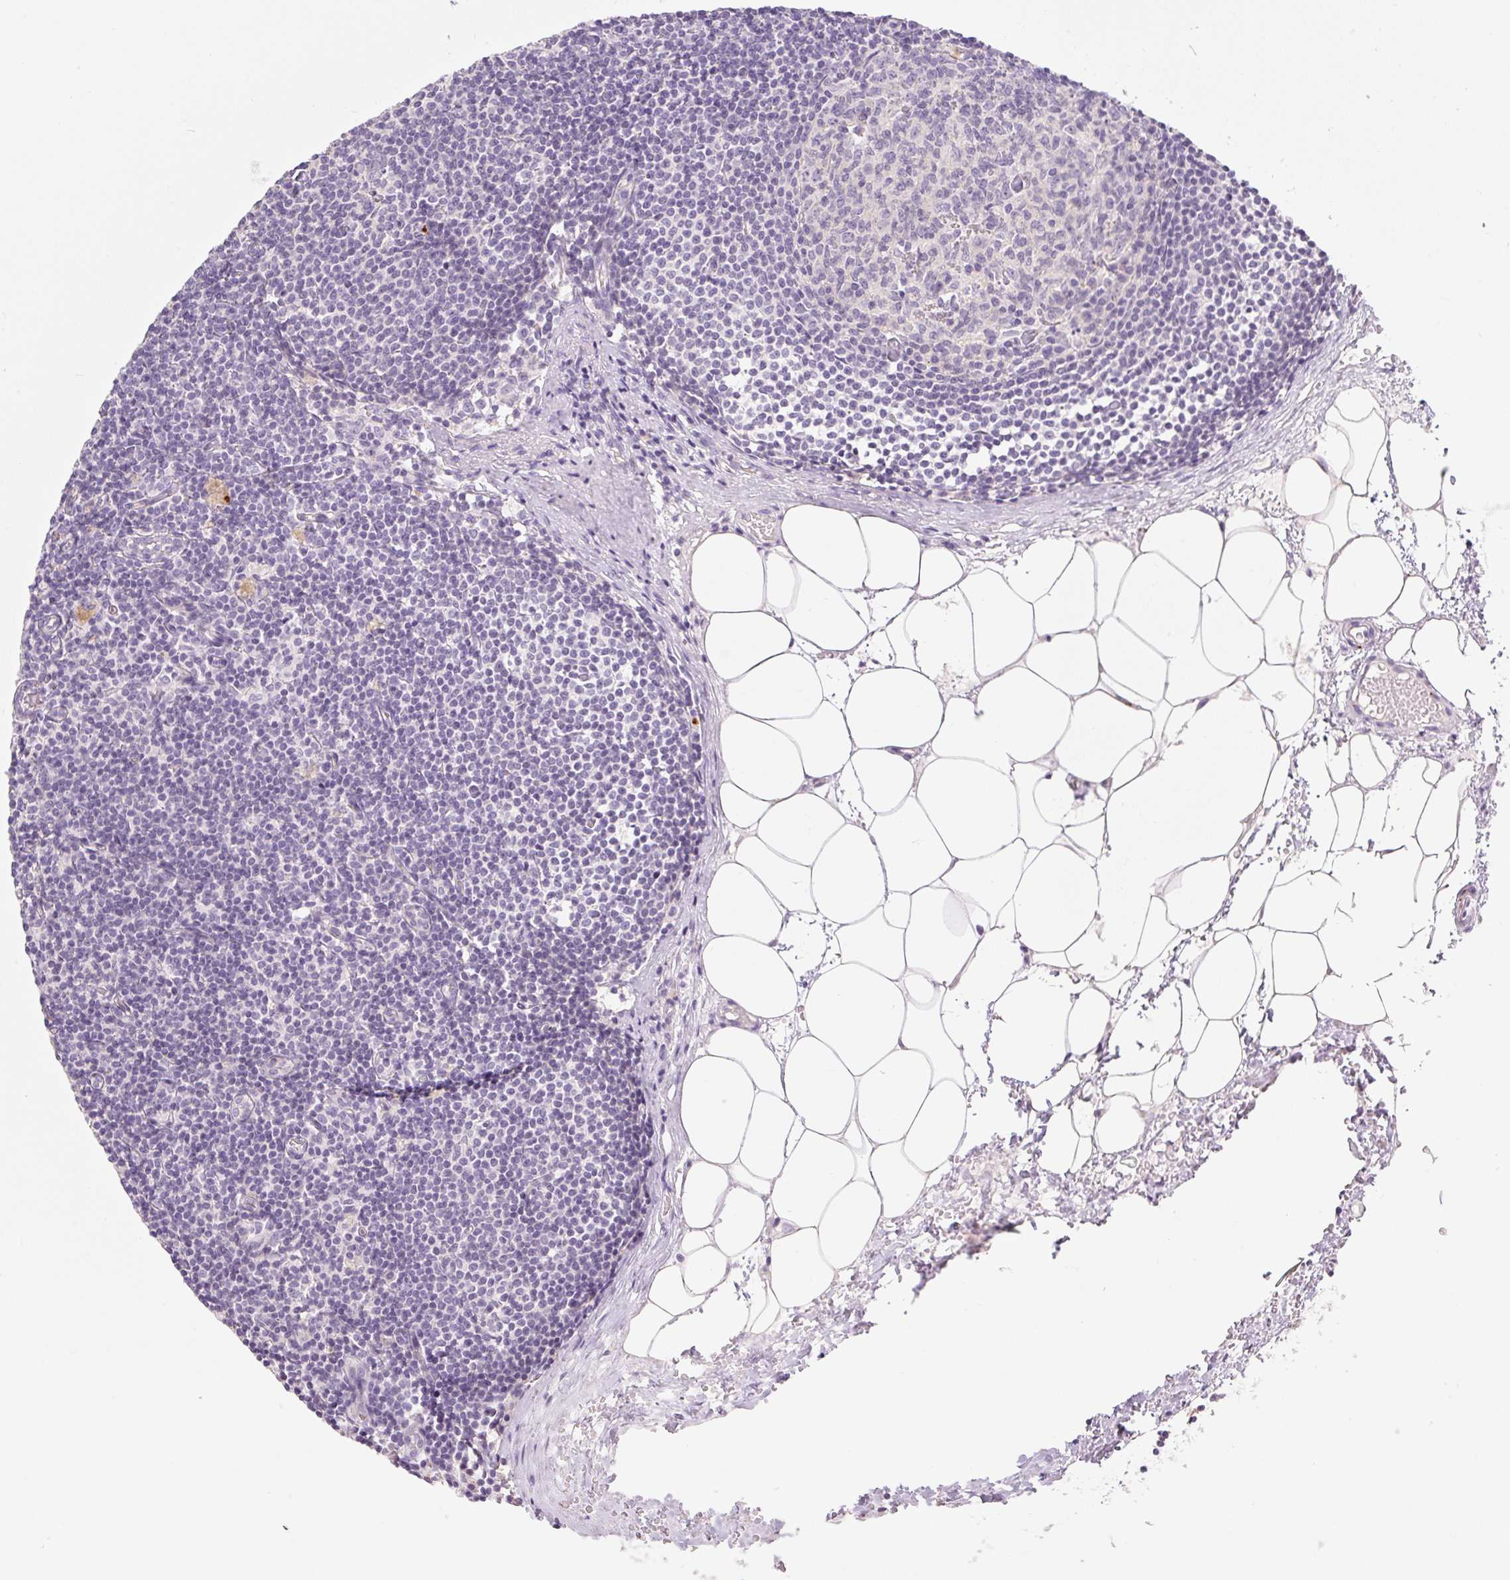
{"staining": {"intensity": "negative", "quantity": "none", "location": "none"}, "tissue": "lymph node", "cell_type": "Germinal center cells", "image_type": "normal", "snomed": [{"axis": "morphology", "description": "Normal tissue, NOS"}, {"axis": "topography", "description": "Lymph node"}], "caption": "This is an immunohistochemistry (IHC) histopathology image of normal human lymph node. There is no staining in germinal center cells.", "gene": "MIA2", "patient": {"sex": "male", "age": 49}}